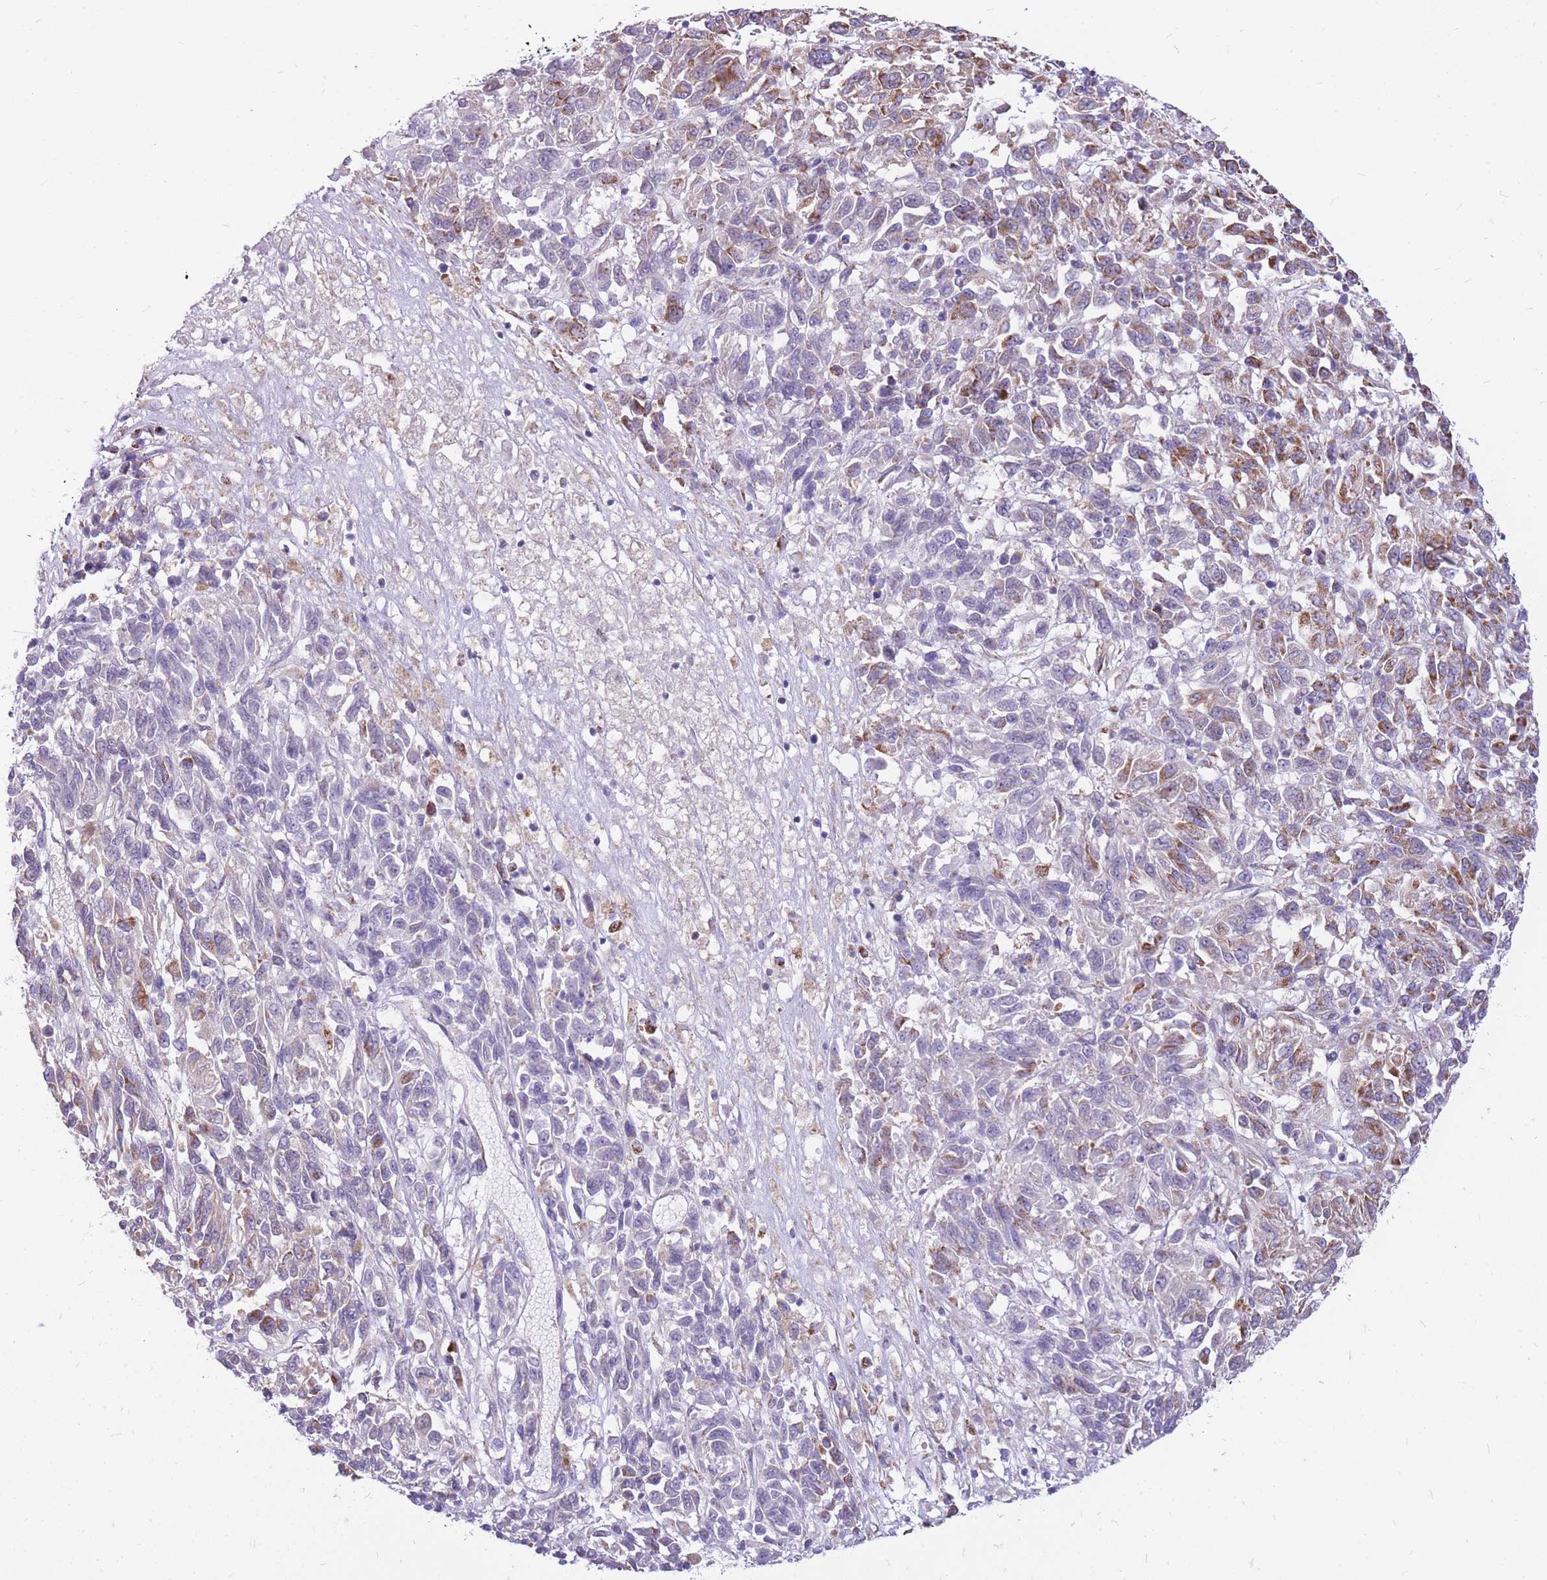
{"staining": {"intensity": "moderate", "quantity": "25%-75%", "location": "cytoplasmic/membranous"}, "tissue": "melanoma", "cell_type": "Tumor cells", "image_type": "cancer", "snomed": [{"axis": "morphology", "description": "Malignant melanoma, Metastatic site"}, {"axis": "topography", "description": "Lung"}], "caption": "DAB (3,3'-diaminobenzidine) immunohistochemical staining of malignant melanoma (metastatic site) shows moderate cytoplasmic/membranous protein staining in approximately 25%-75% of tumor cells.", "gene": "PCSK1", "patient": {"sex": "male", "age": 64}}